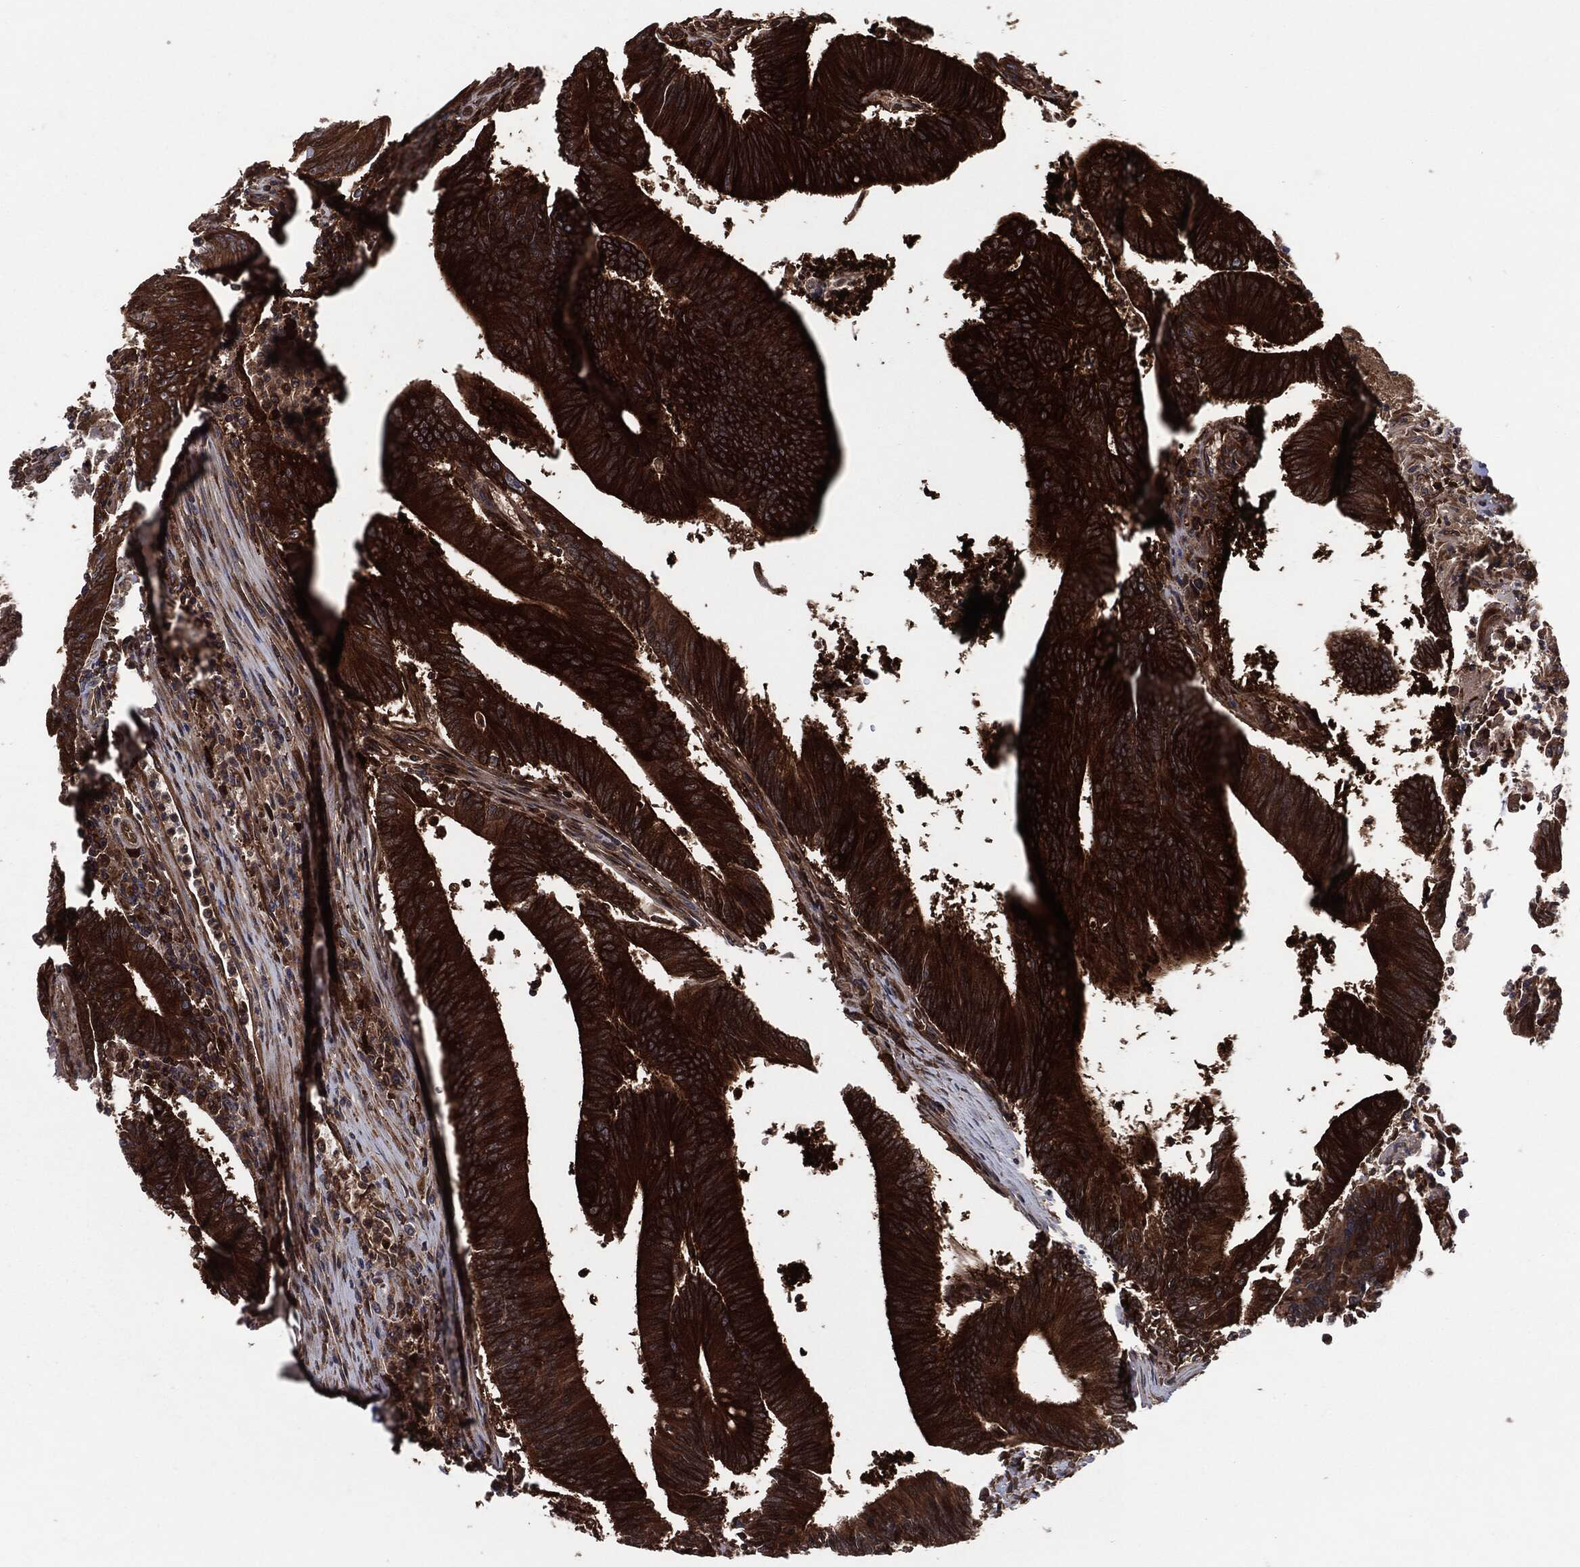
{"staining": {"intensity": "strong", "quantity": ">75%", "location": "cytoplasmic/membranous"}, "tissue": "colorectal cancer", "cell_type": "Tumor cells", "image_type": "cancer", "snomed": [{"axis": "morphology", "description": "Adenocarcinoma, NOS"}, {"axis": "topography", "description": "Colon"}], "caption": "This image displays adenocarcinoma (colorectal) stained with immunohistochemistry (IHC) to label a protein in brown. The cytoplasmic/membranous of tumor cells show strong positivity for the protein. Nuclei are counter-stained blue.", "gene": "XPNPEP1", "patient": {"sex": "female", "age": 70}}